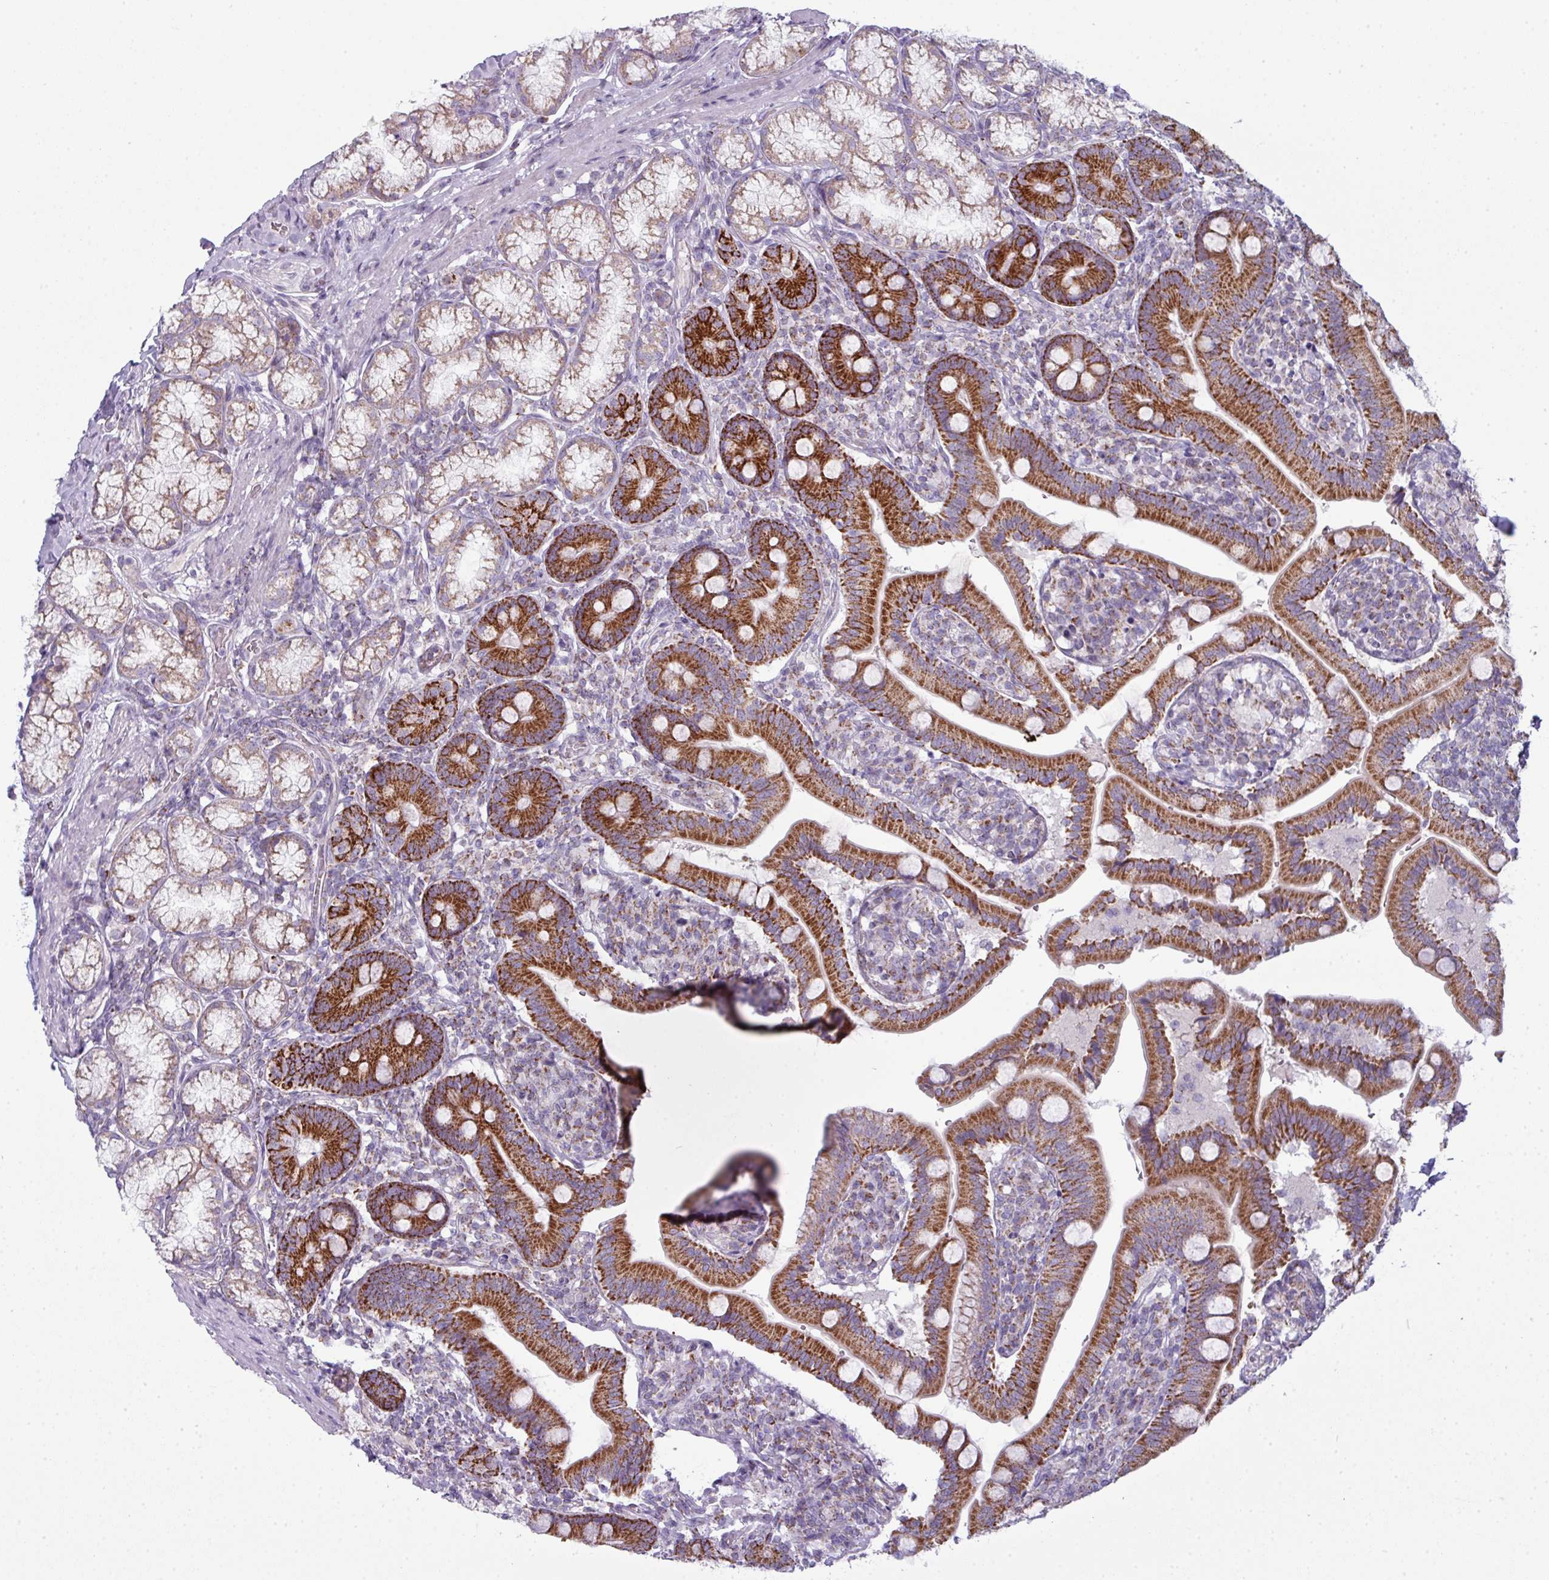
{"staining": {"intensity": "strong", "quantity": ">75%", "location": "cytoplasmic/membranous"}, "tissue": "duodenum", "cell_type": "Glandular cells", "image_type": "normal", "snomed": [{"axis": "morphology", "description": "Normal tissue, NOS"}, {"axis": "topography", "description": "Duodenum"}], "caption": "Glandular cells reveal high levels of strong cytoplasmic/membranous expression in approximately >75% of cells in benign human duodenum. (Stains: DAB in brown, nuclei in blue, Microscopy: brightfield microscopy at high magnification).", "gene": "ZNF615", "patient": {"sex": "female", "age": 67}}